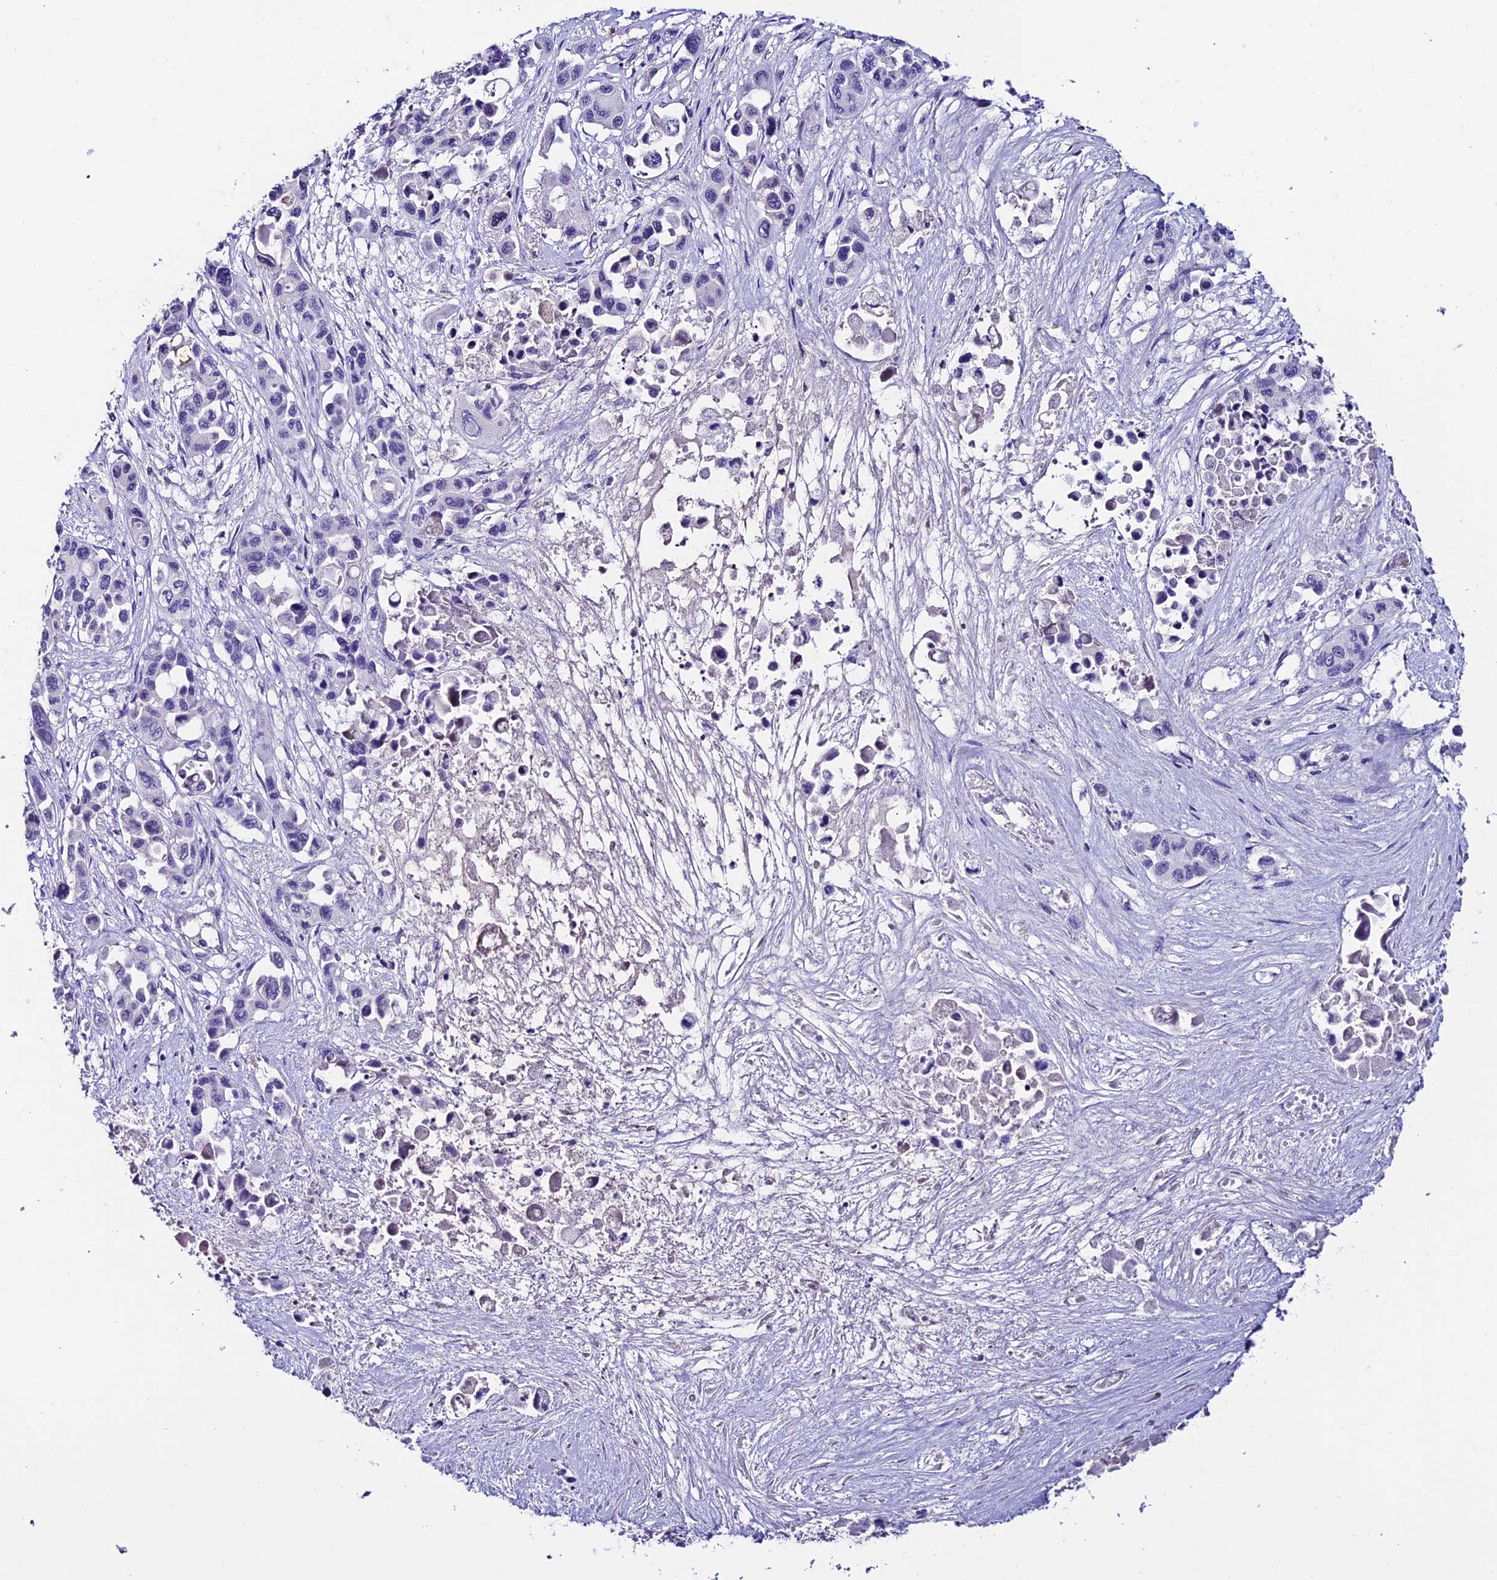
{"staining": {"intensity": "negative", "quantity": "none", "location": "none"}, "tissue": "pancreatic cancer", "cell_type": "Tumor cells", "image_type": "cancer", "snomed": [{"axis": "morphology", "description": "Adenocarcinoma, NOS"}, {"axis": "topography", "description": "Pancreas"}], "caption": "Immunohistochemical staining of pancreatic adenocarcinoma shows no significant expression in tumor cells.", "gene": "SLC10A1", "patient": {"sex": "male", "age": 92}}